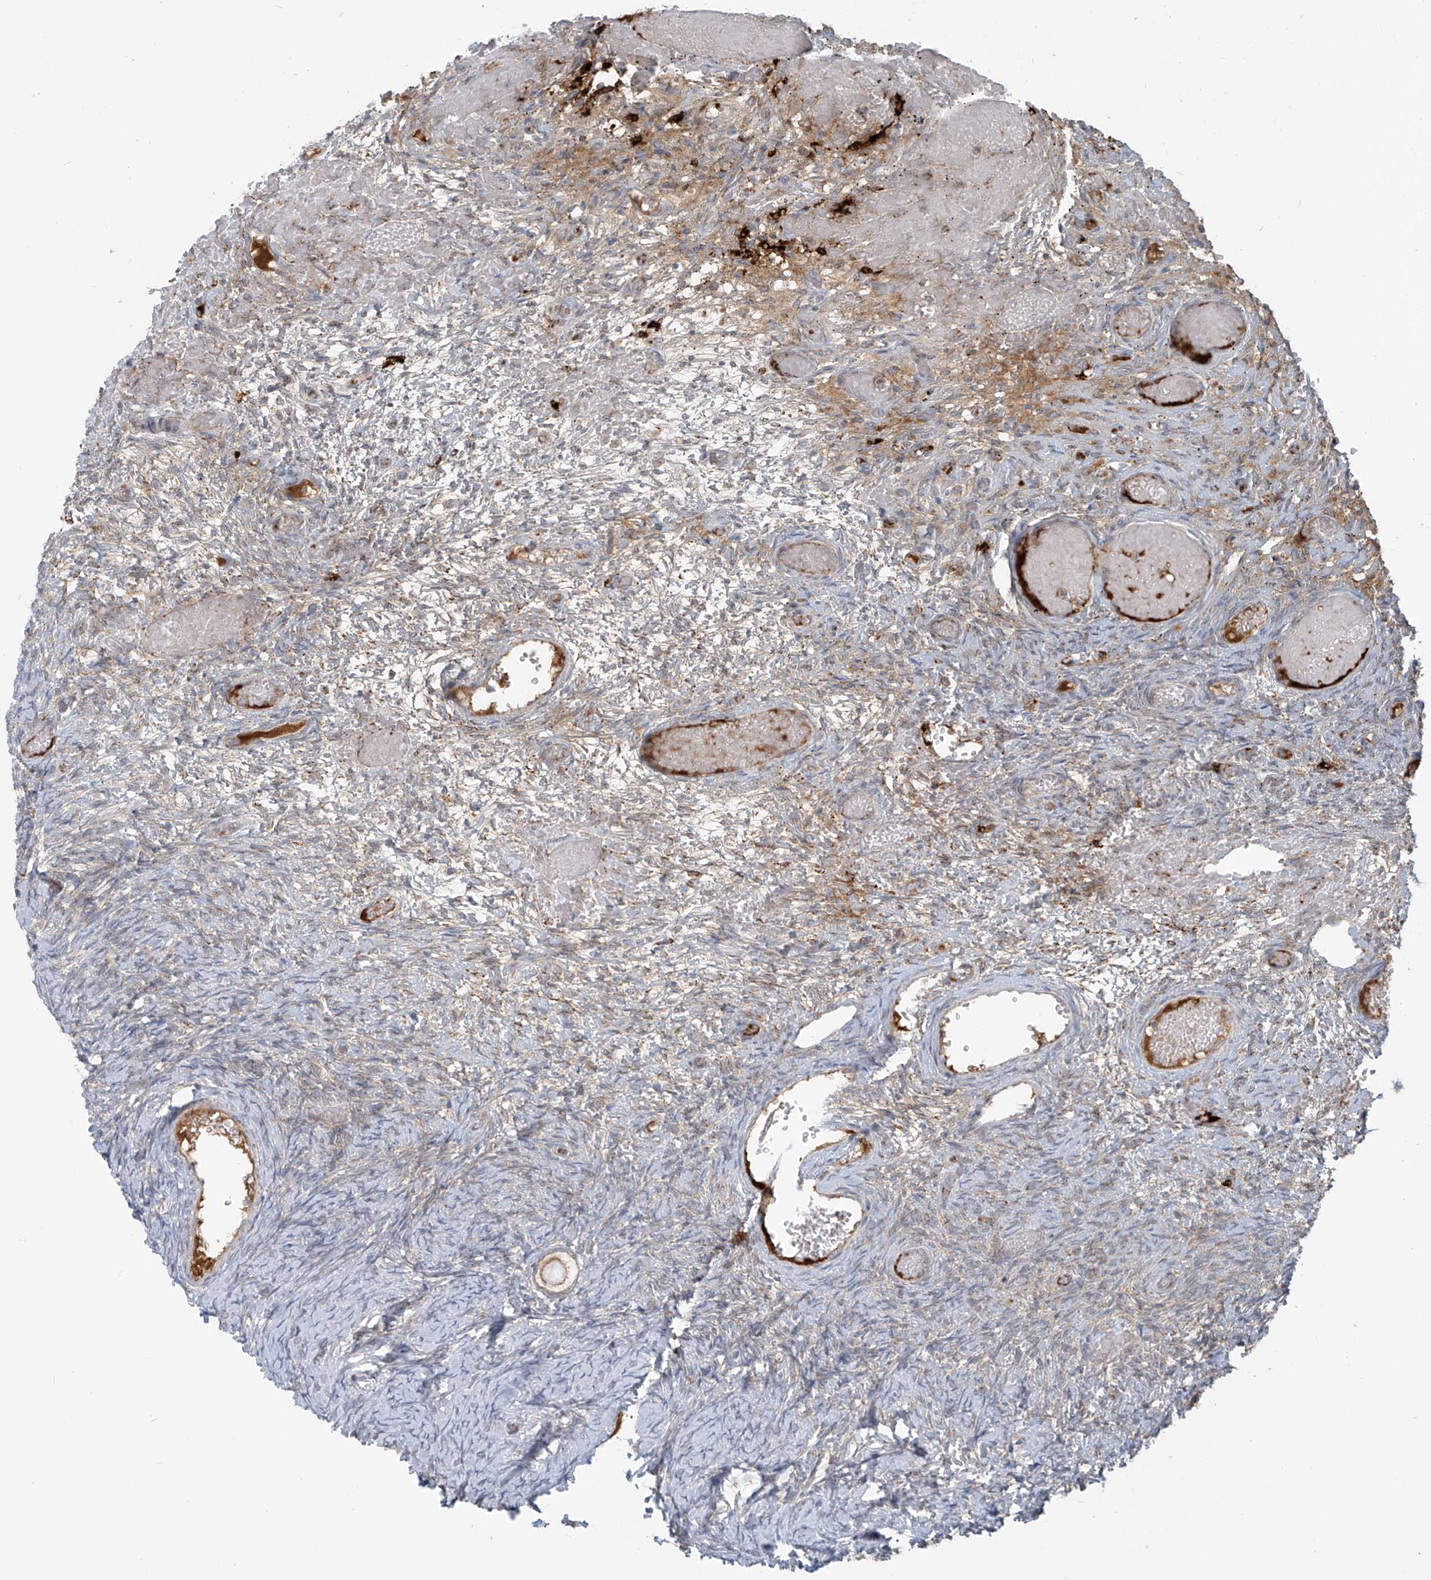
{"staining": {"intensity": "moderate", "quantity": "25%-75%", "location": "cytoplasmic/membranous"}, "tissue": "ovary", "cell_type": "Follicle cells", "image_type": "normal", "snomed": [{"axis": "morphology", "description": "Adenocarcinoma, NOS"}, {"axis": "topography", "description": "Endometrium"}], "caption": "Immunohistochemistry (IHC) histopathology image of benign ovary: ovary stained using IHC reveals medium levels of moderate protein expression localized specifically in the cytoplasmic/membranous of follicle cells, appearing as a cytoplasmic/membranous brown color.", "gene": "LZTS3", "patient": {"sex": "female", "age": 32}}